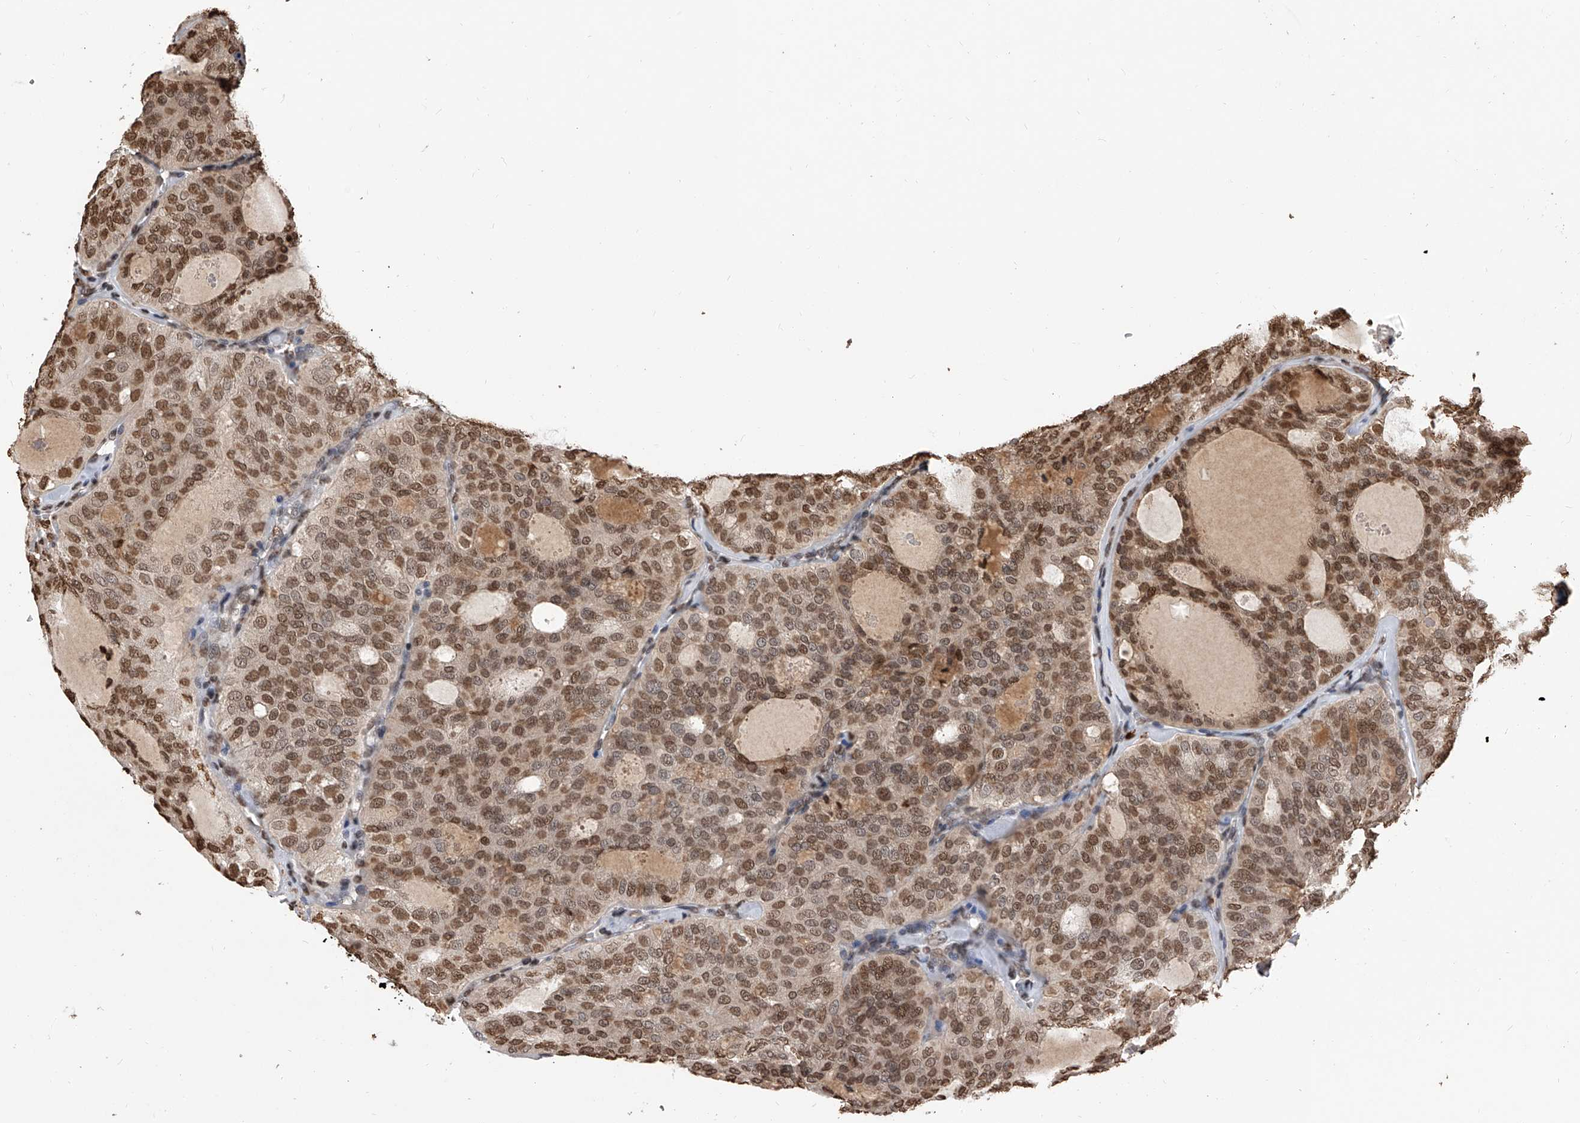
{"staining": {"intensity": "moderate", "quantity": ">75%", "location": "nuclear"}, "tissue": "thyroid cancer", "cell_type": "Tumor cells", "image_type": "cancer", "snomed": [{"axis": "morphology", "description": "Follicular adenoma carcinoma, NOS"}, {"axis": "topography", "description": "Thyroid gland"}], "caption": "Human thyroid cancer stained for a protein (brown) reveals moderate nuclear positive staining in about >75% of tumor cells.", "gene": "CFAP410", "patient": {"sex": "male", "age": 75}}